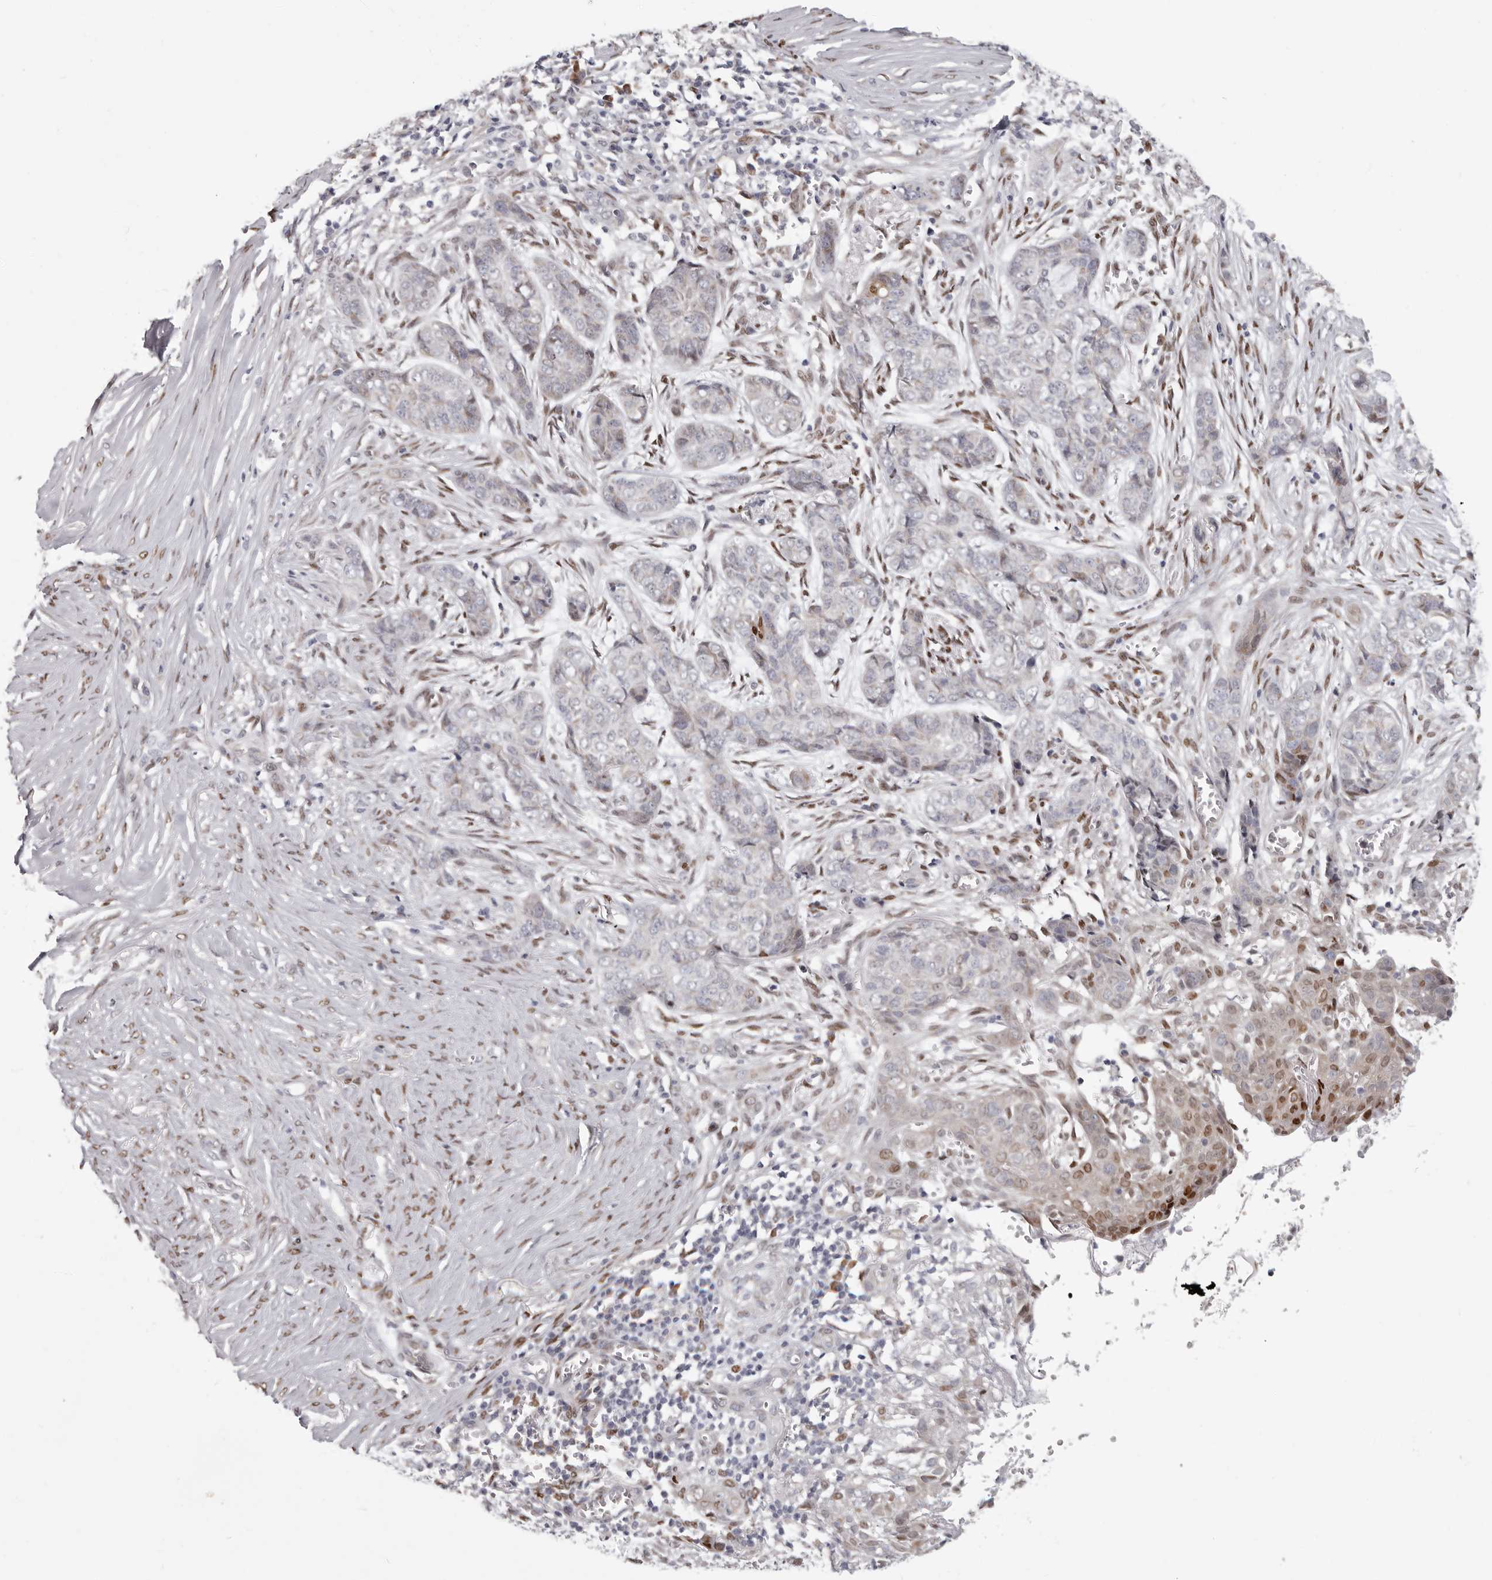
{"staining": {"intensity": "moderate", "quantity": "<25%", "location": "nuclear"}, "tissue": "skin cancer", "cell_type": "Tumor cells", "image_type": "cancer", "snomed": [{"axis": "morphology", "description": "Basal cell carcinoma"}, {"axis": "topography", "description": "Skin"}], "caption": "Immunohistochemistry micrograph of skin cancer stained for a protein (brown), which demonstrates low levels of moderate nuclear positivity in about <25% of tumor cells.", "gene": "SRP19", "patient": {"sex": "female", "age": 64}}